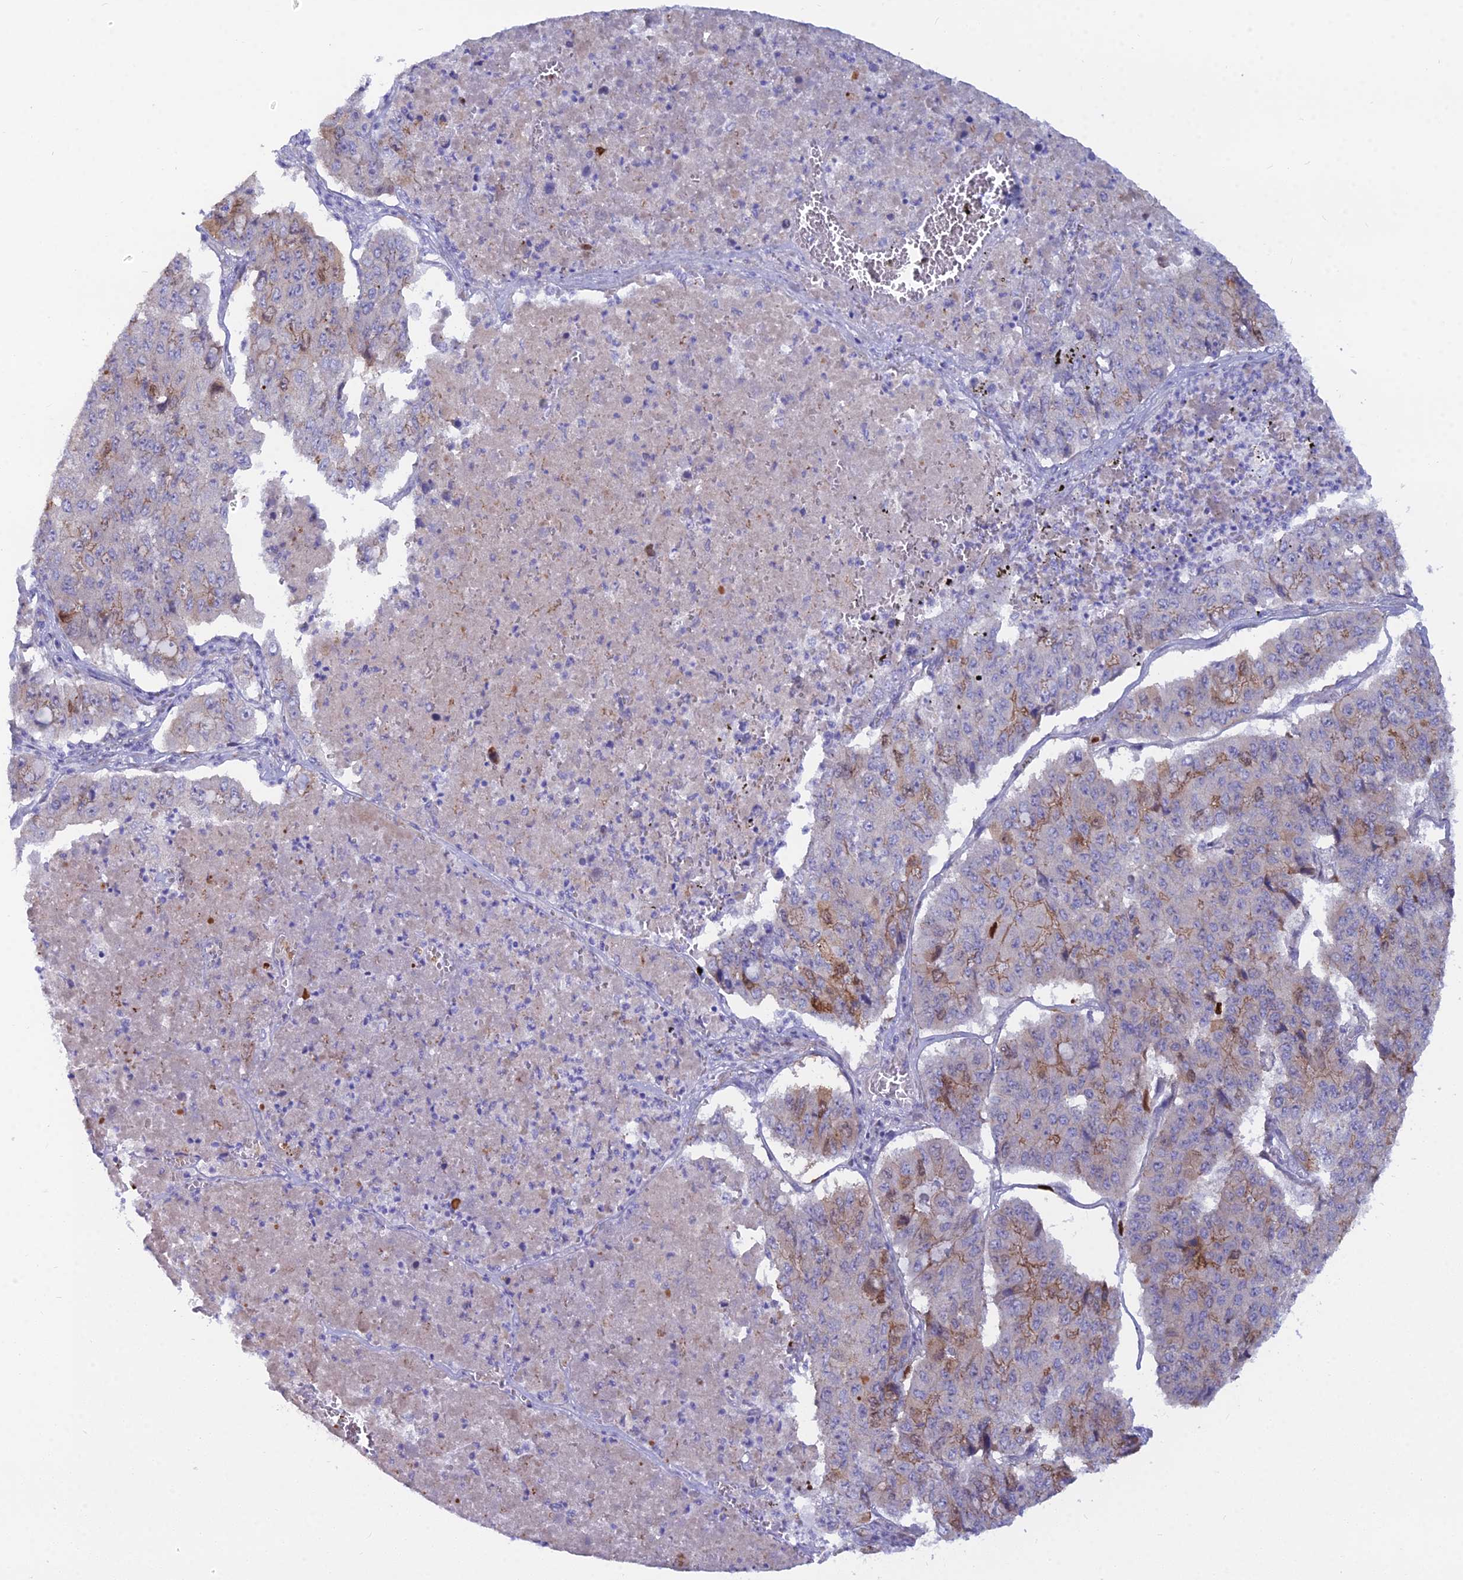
{"staining": {"intensity": "moderate", "quantity": "<25%", "location": "cytoplasmic/membranous"}, "tissue": "pancreatic cancer", "cell_type": "Tumor cells", "image_type": "cancer", "snomed": [{"axis": "morphology", "description": "Adenocarcinoma, NOS"}, {"axis": "topography", "description": "Pancreas"}], "caption": "An immunohistochemistry photomicrograph of neoplastic tissue is shown. Protein staining in brown labels moderate cytoplasmic/membranous positivity in pancreatic cancer within tumor cells.", "gene": "NUSAP1", "patient": {"sex": "male", "age": 50}}